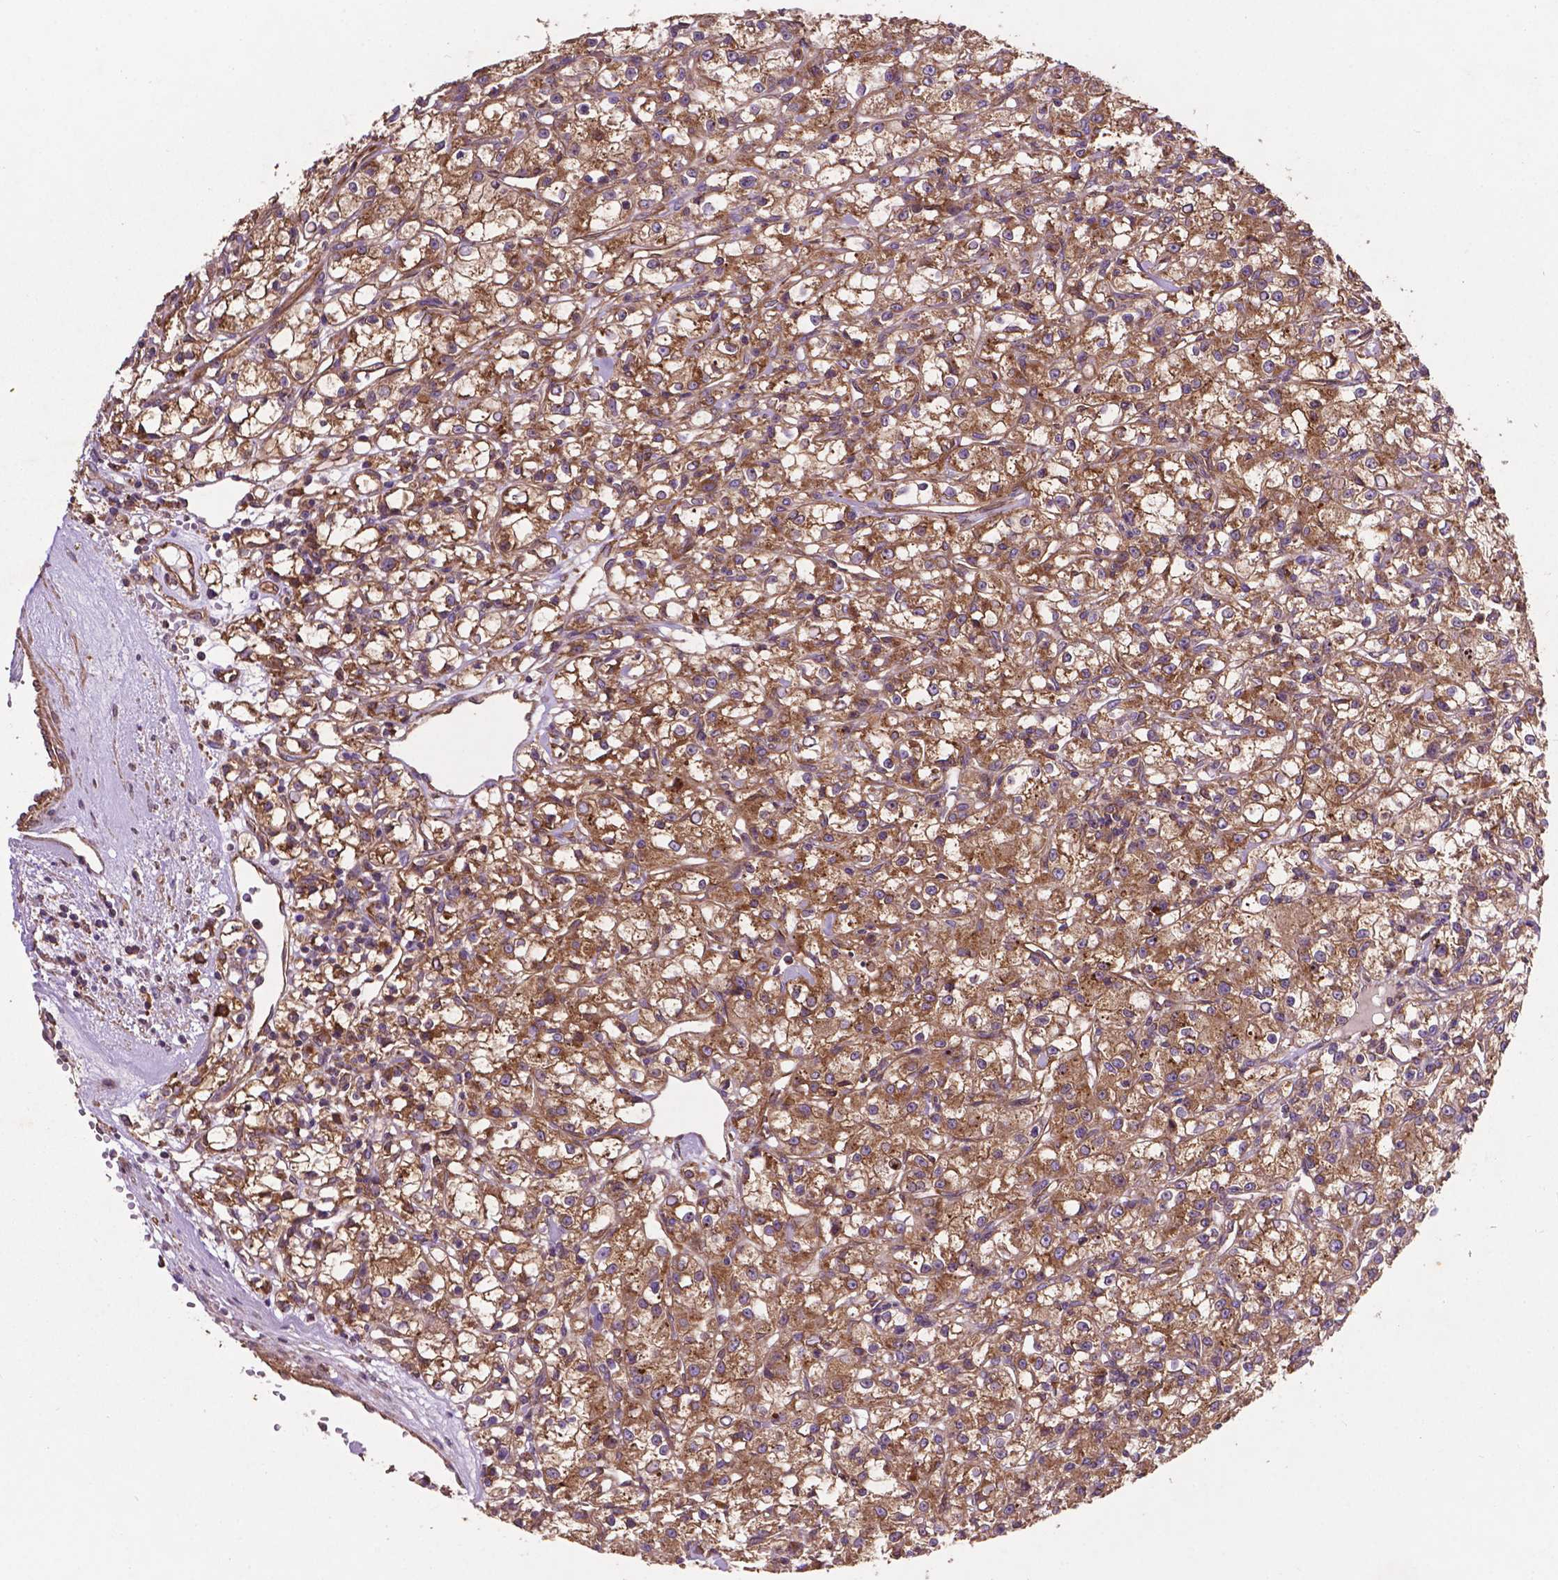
{"staining": {"intensity": "moderate", "quantity": ">75%", "location": "cytoplasmic/membranous"}, "tissue": "renal cancer", "cell_type": "Tumor cells", "image_type": "cancer", "snomed": [{"axis": "morphology", "description": "Adenocarcinoma, NOS"}, {"axis": "topography", "description": "Kidney"}], "caption": "High-magnification brightfield microscopy of renal cancer stained with DAB (brown) and counterstained with hematoxylin (blue). tumor cells exhibit moderate cytoplasmic/membranous staining is present in approximately>75% of cells. (DAB IHC, brown staining for protein, blue staining for nuclei).", "gene": "CCDC71L", "patient": {"sex": "female", "age": 59}}